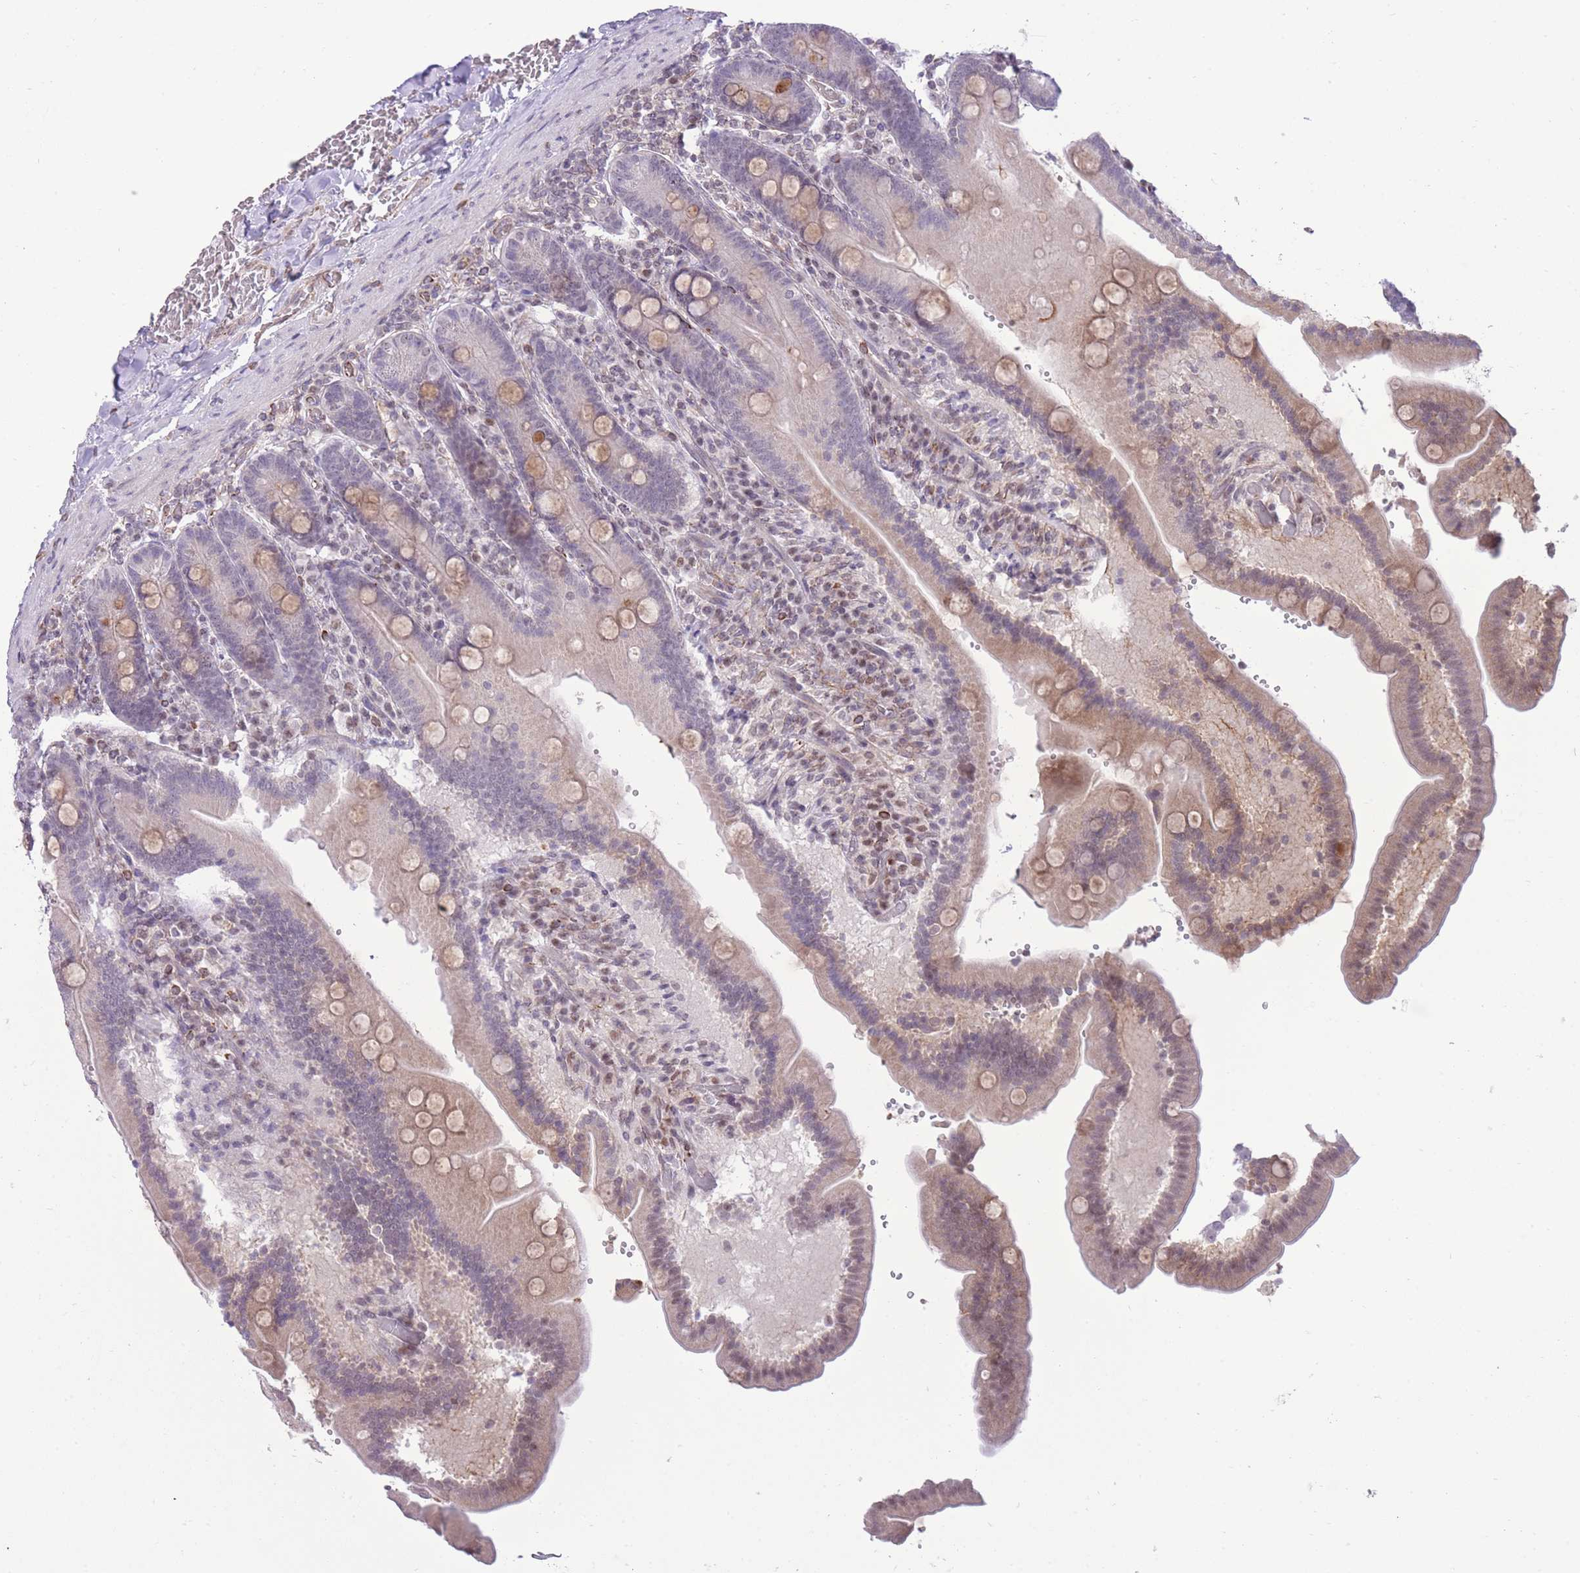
{"staining": {"intensity": "weak", "quantity": "25%-75%", "location": "cytoplasmic/membranous,nuclear"}, "tissue": "duodenum", "cell_type": "Glandular cells", "image_type": "normal", "snomed": [{"axis": "morphology", "description": "Normal tissue, NOS"}, {"axis": "topography", "description": "Duodenum"}], "caption": "High-power microscopy captured an IHC photomicrograph of benign duodenum, revealing weak cytoplasmic/membranous,nuclear expression in approximately 25%-75% of glandular cells.", "gene": "ELL", "patient": {"sex": "female", "age": 62}}